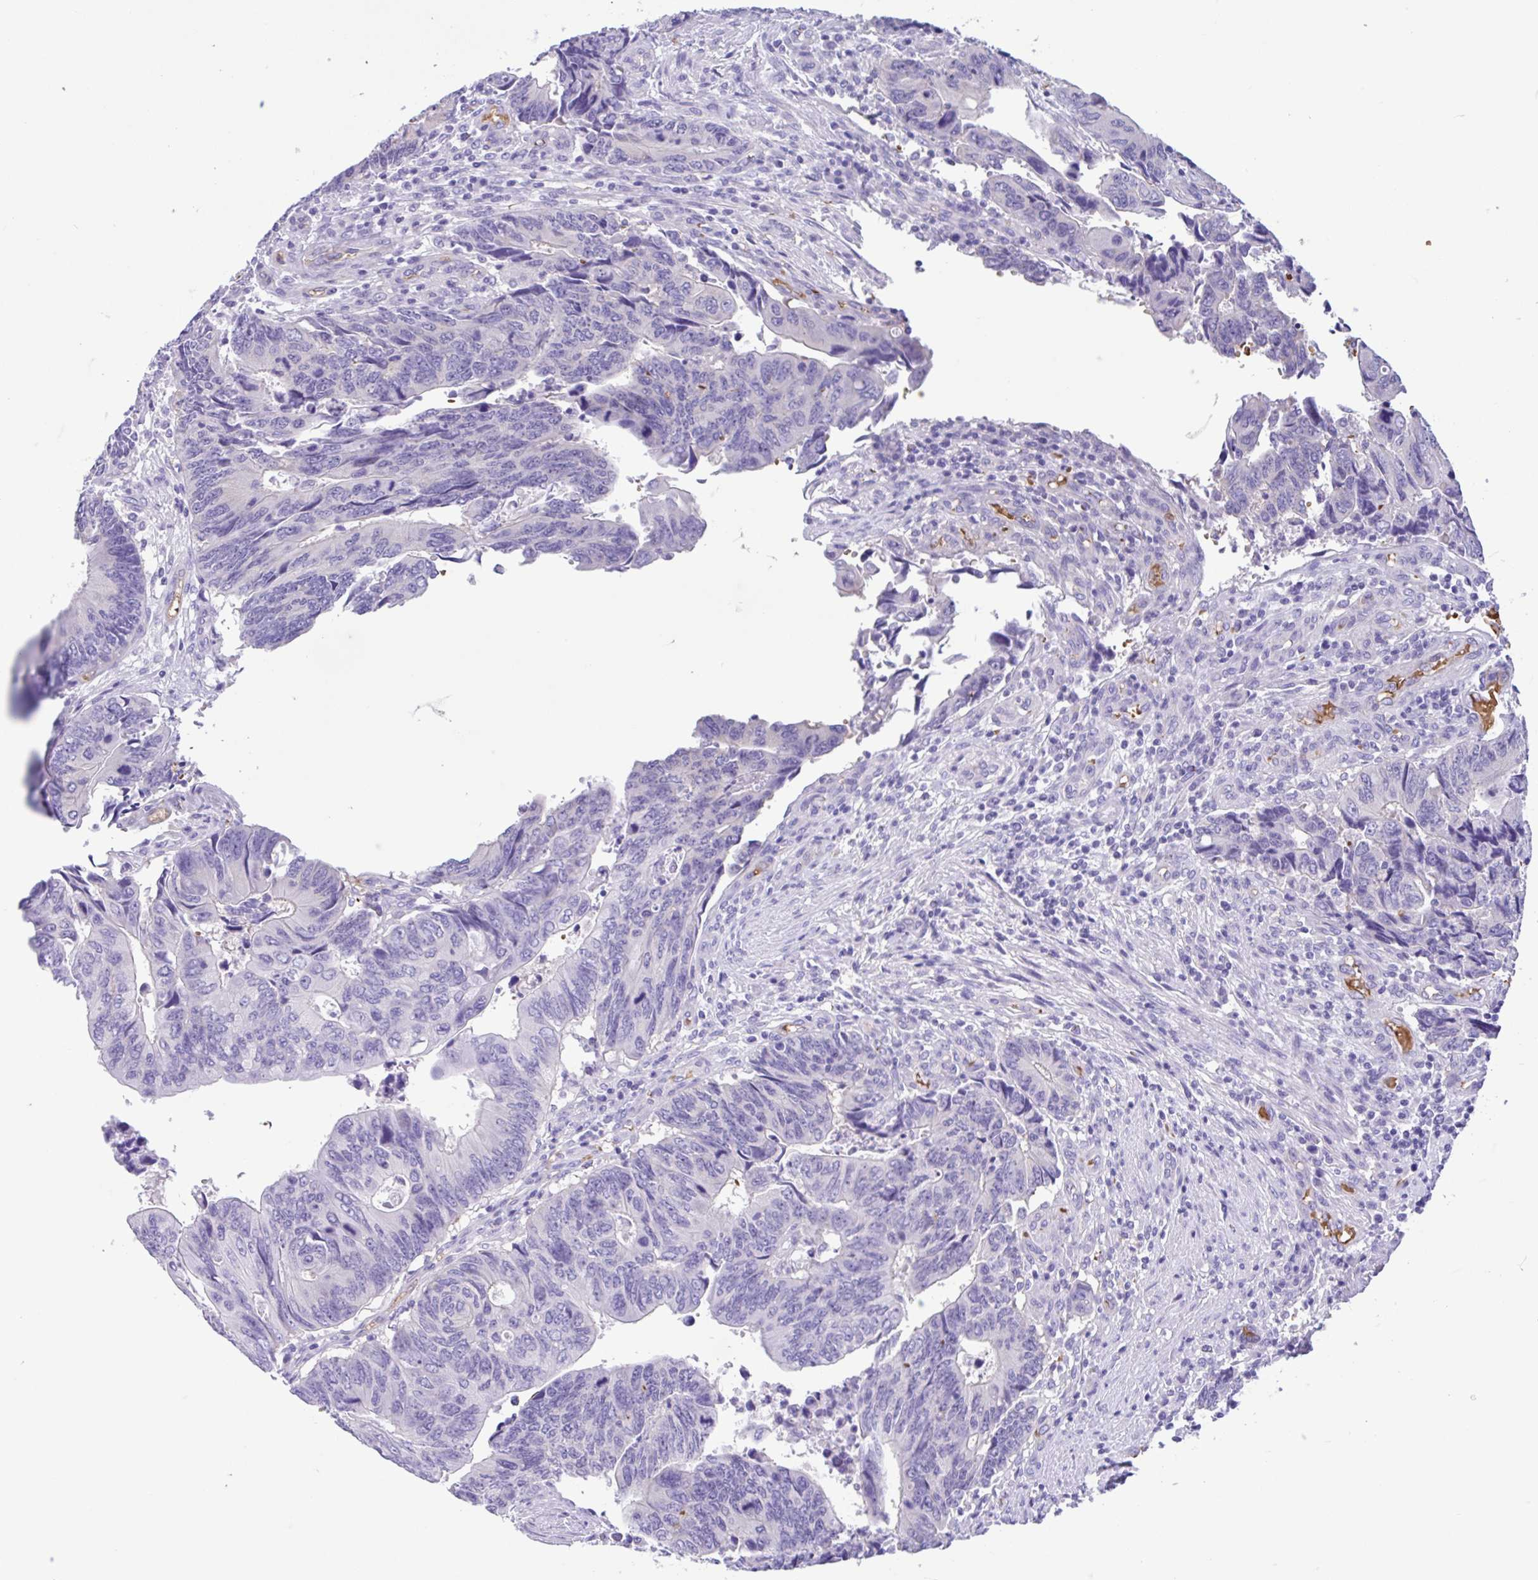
{"staining": {"intensity": "negative", "quantity": "none", "location": "none"}, "tissue": "colorectal cancer", "cell_type": "Tumor cells", "image_type": "cancer", "snomed": [{"axis": "morphology", "description": "Adenocarcinoma, NOS"}, {"axis": "topography", "description": "Colon"}], "caption": "Immunohistochemistry (IHC) micrograph of human colorectal cancer stained for a protein (brown), which reveals no staining in tumor cells.", "gene": "TMEM79", "patient": {"sex": "male", "age": 87}}